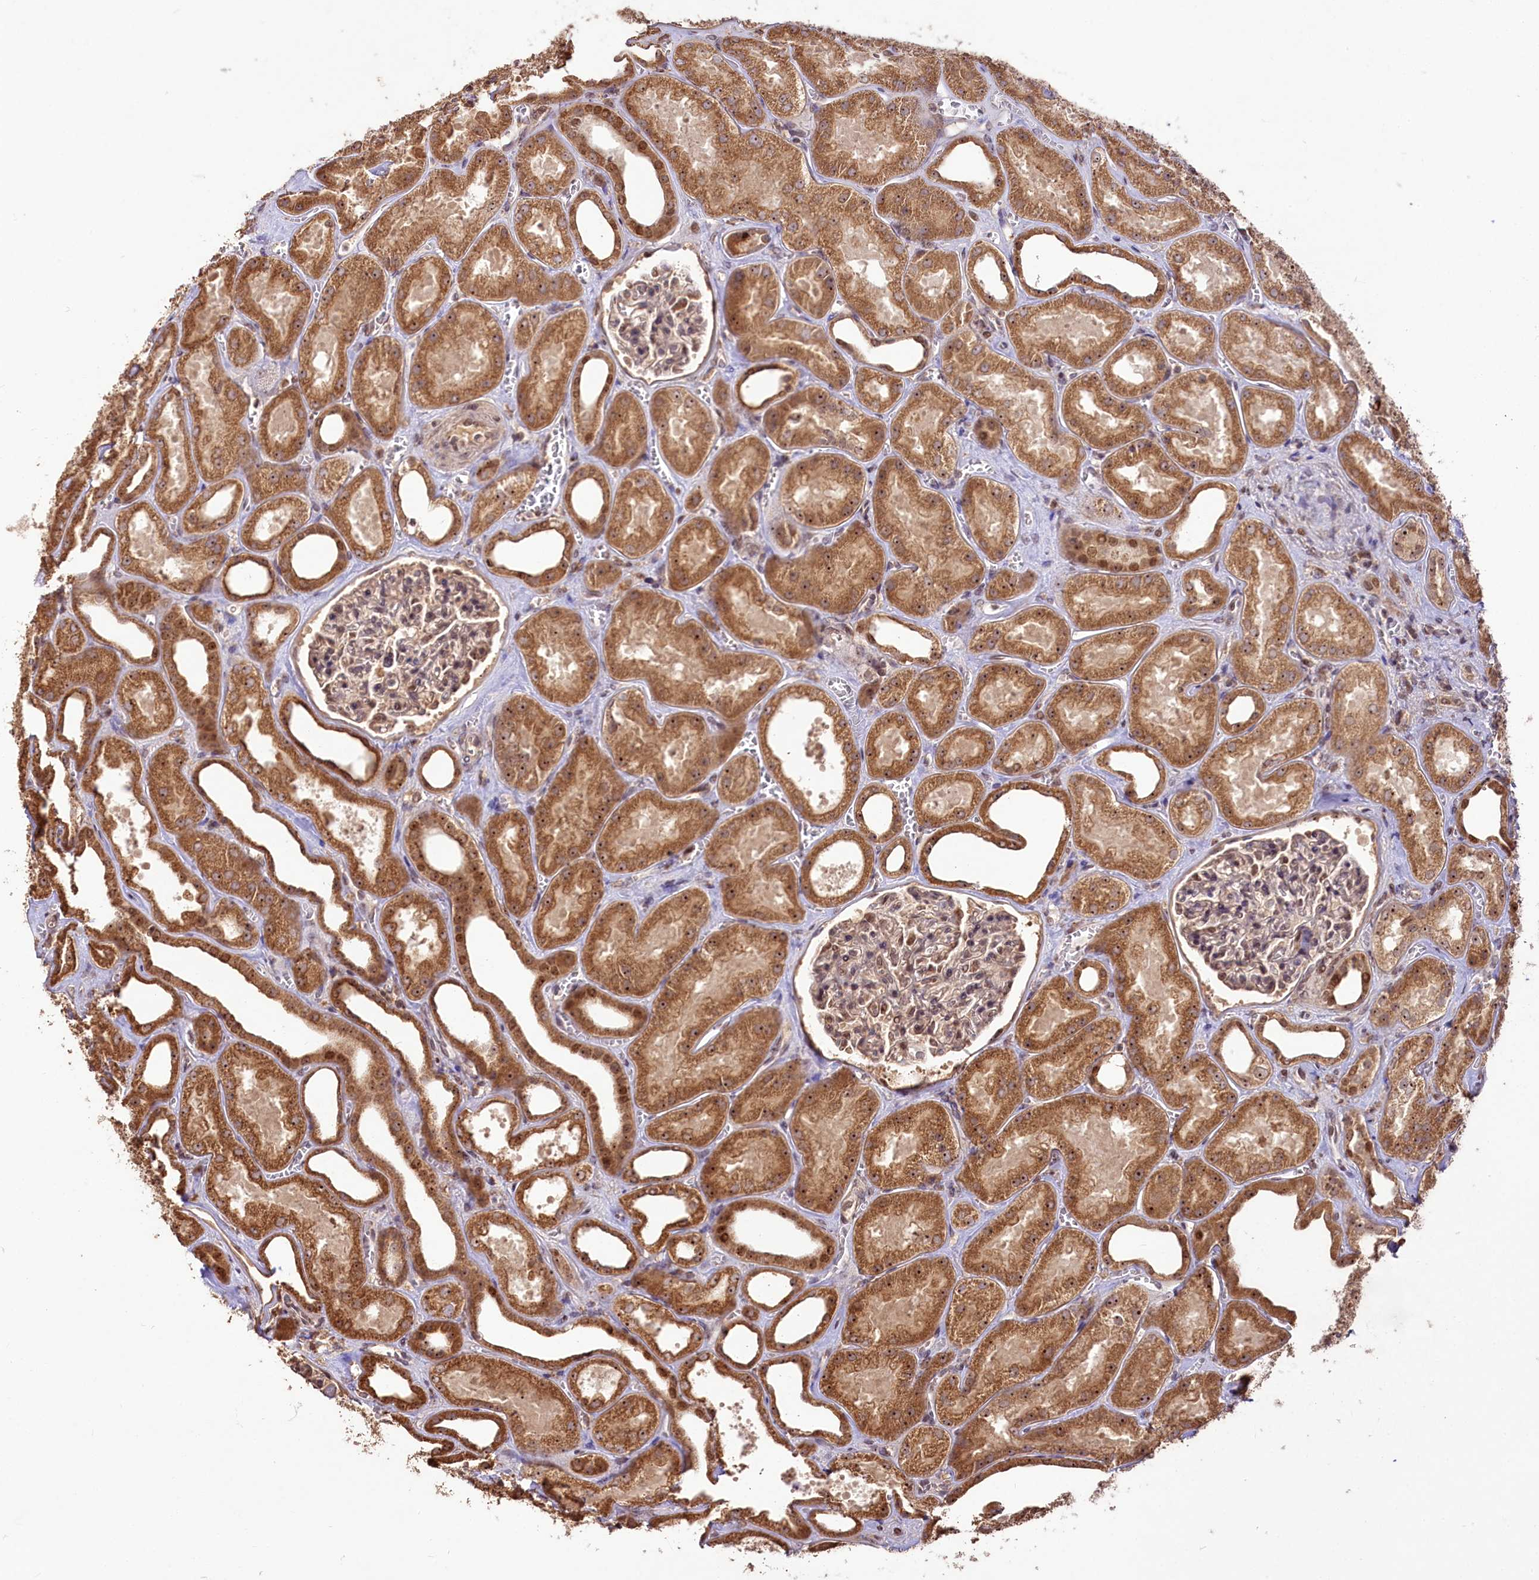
{"staining": {"intensity": "moderate", "quantity": "25%-75%", "location": "nuclear"}, "tissue": "kidney", "cell_type": "Cells in glomeruli", "image_type": "normal", "snomed": [{"axis": "morphology", "description": "Normal tissue, NOS"}, {"axis": "morphology", "description": "Adenocarcinoma, NOS"}, {"axis": "topography", "description": "Kidney"}], "caption": "Immunohistochemistry (IHC) staining of unremarkable kidney, which reveals medium levels of moderate nuclear expression in about 25%-75% of cells in glomeruli indicating moderate nuclear protein staining. The staining was performed using DAB (3,3'-diaminobenzidine) (brown) for protein detection and nuclei were counterstained in hematoxylin (blue).", "gene": "RRP8", "patient": {"sex": "female", "age": 68}}